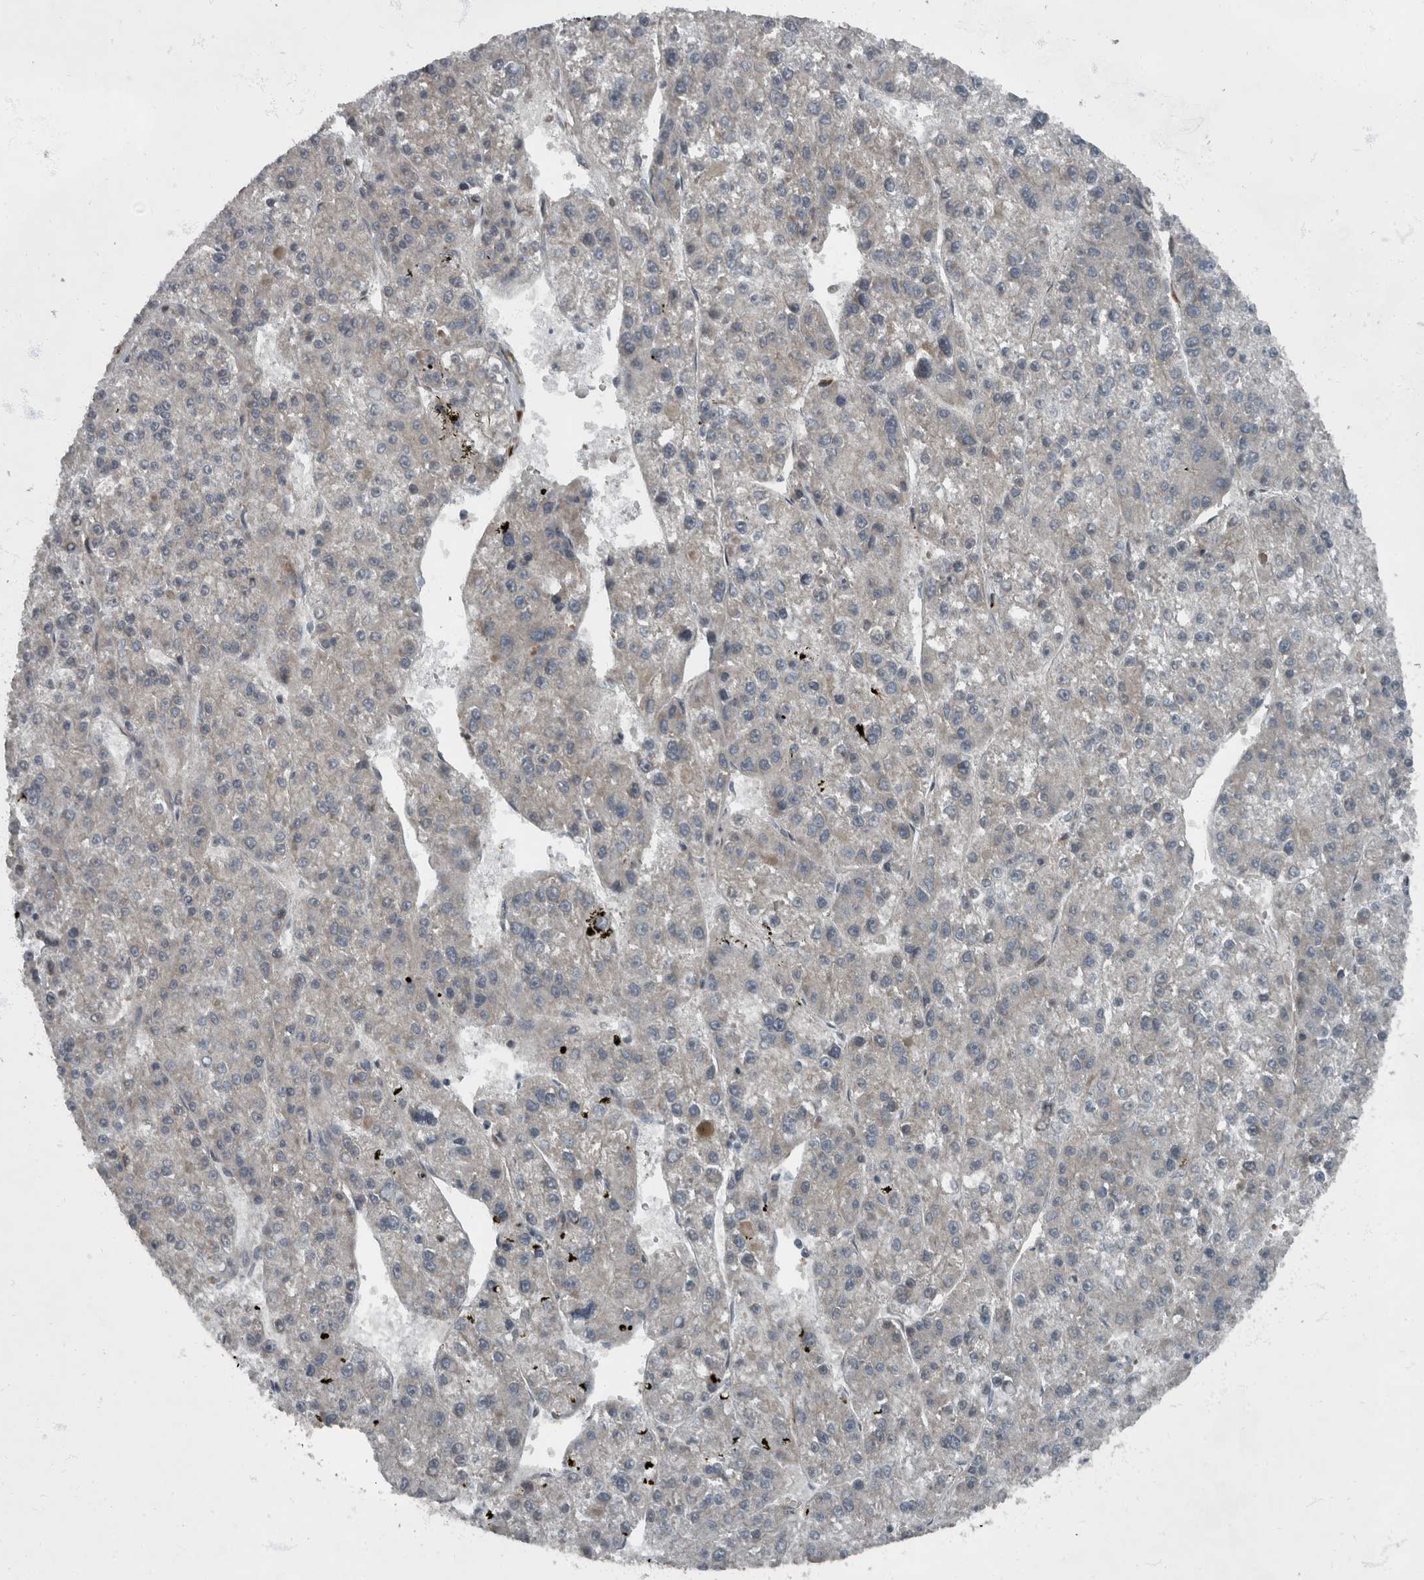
{"staining": {"intensity": "negative", "quantity": "none", "location": "none"}, "tissue": "liver cancer", "cell_type": "Tumor cells", "image_type": "cancer", "snomed": [{"axis": "morphology", "description": "Carcinoma, Hepatocellular, NOS"}, {"axis": "topography", "description": "Liver"}], "caption": "Tumor cells show no significant positivity in liver cancer.", "gene": "RABGGTB", "patient": {"sex": "female", "age": 73}}